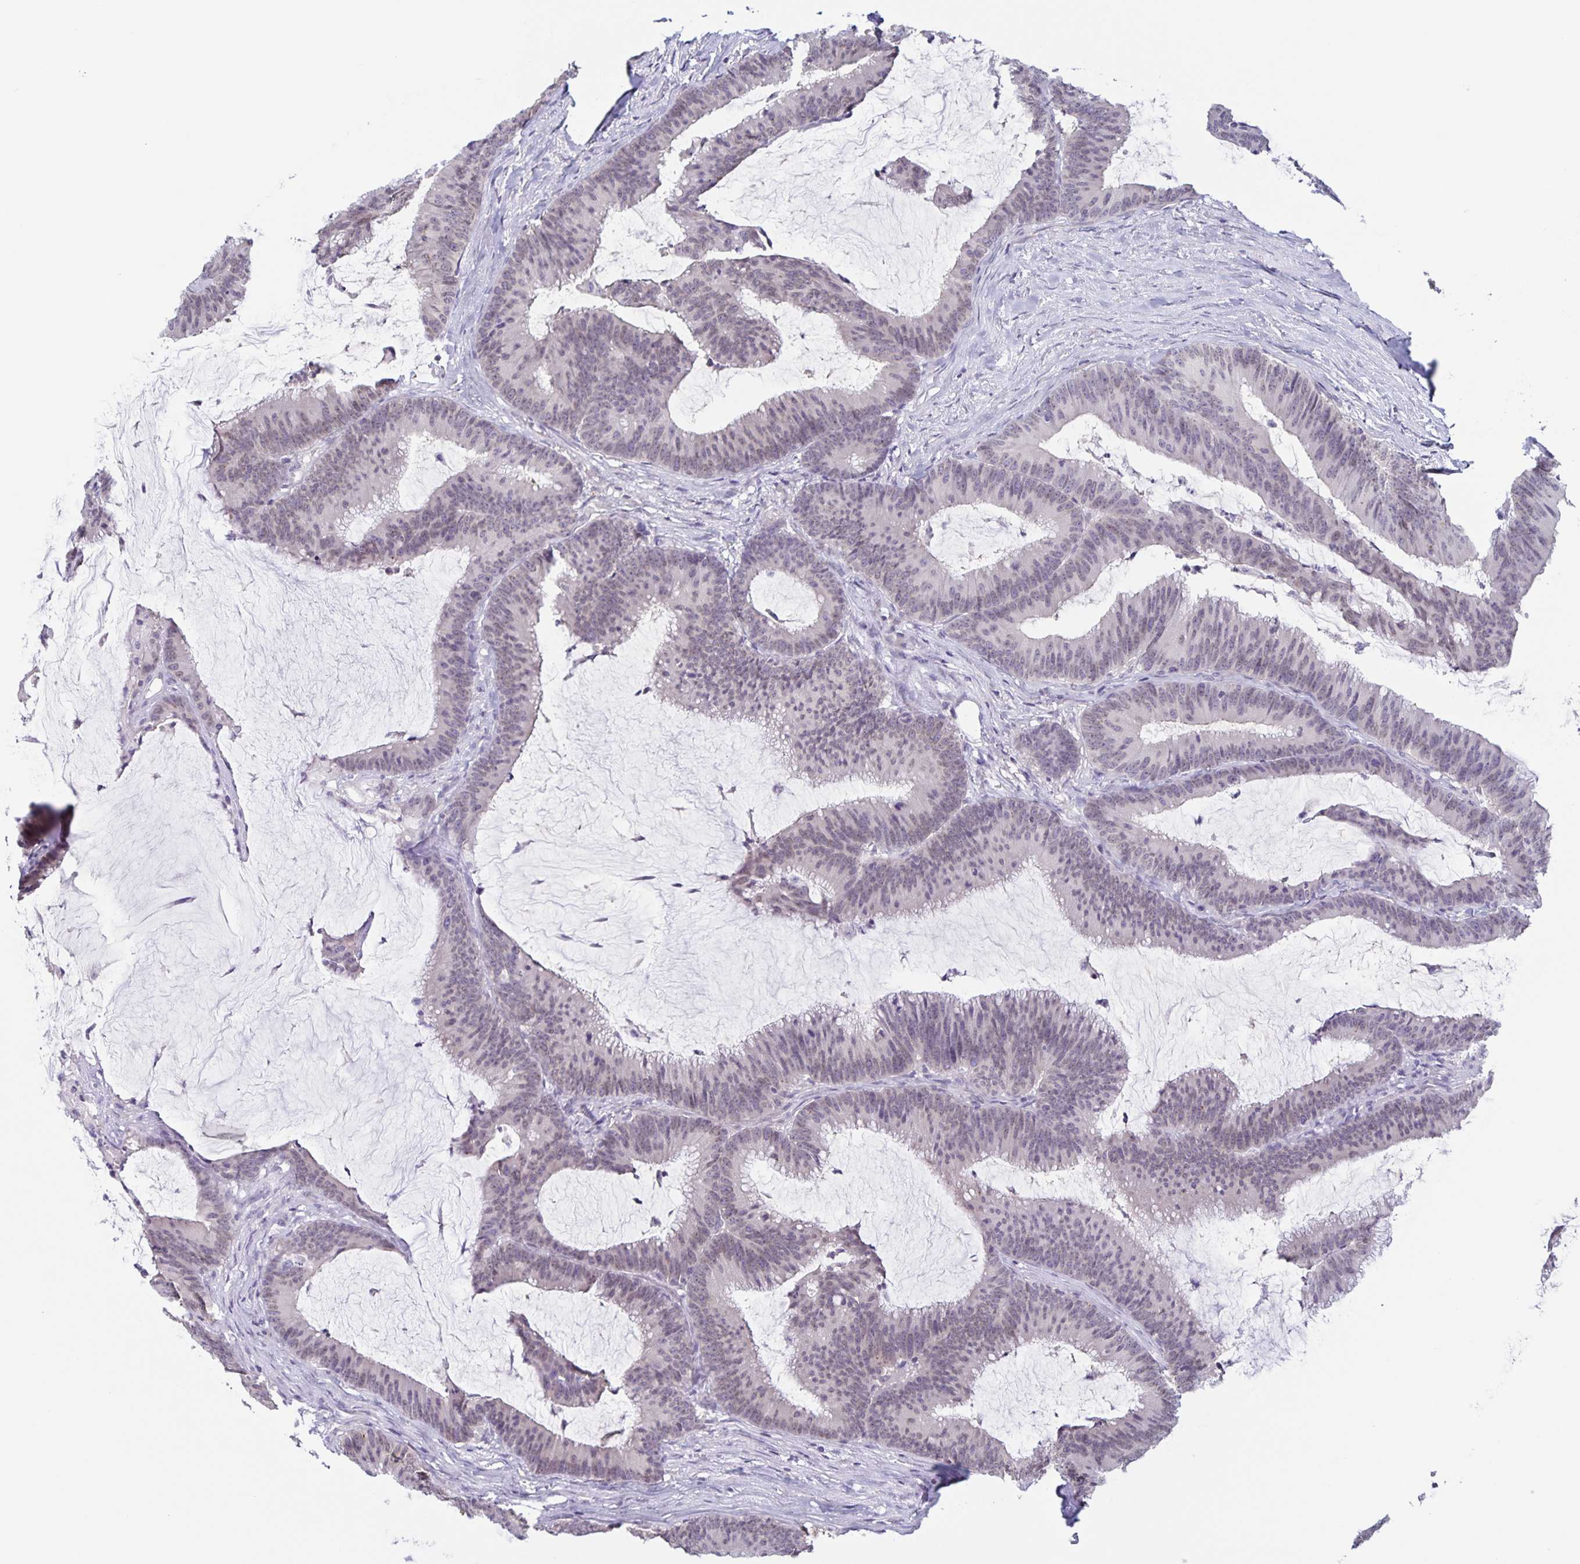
{"staining": {"intensity": "weak", "quantity": "25%-75%", "location": "cytoplasmic/membranous,nuclear"}, "tissue": "colorectal cancer", "cell_type": "Tumor cells", "image_type": "cancer", "snomed": [{"axis": "morphology", "description": "Adenocarcinoma, NOS"}, {"axis": "topography", "description": "Colon"}], "caption": "This is a micrograph of IHC staining of colorectal adenocarcinoma, which shows weak staining in the cytoplasmic/membranous and nuclear of tumor cells.", "gene": "SYNE2", "patient": {"sex": "female", "age": 78}}